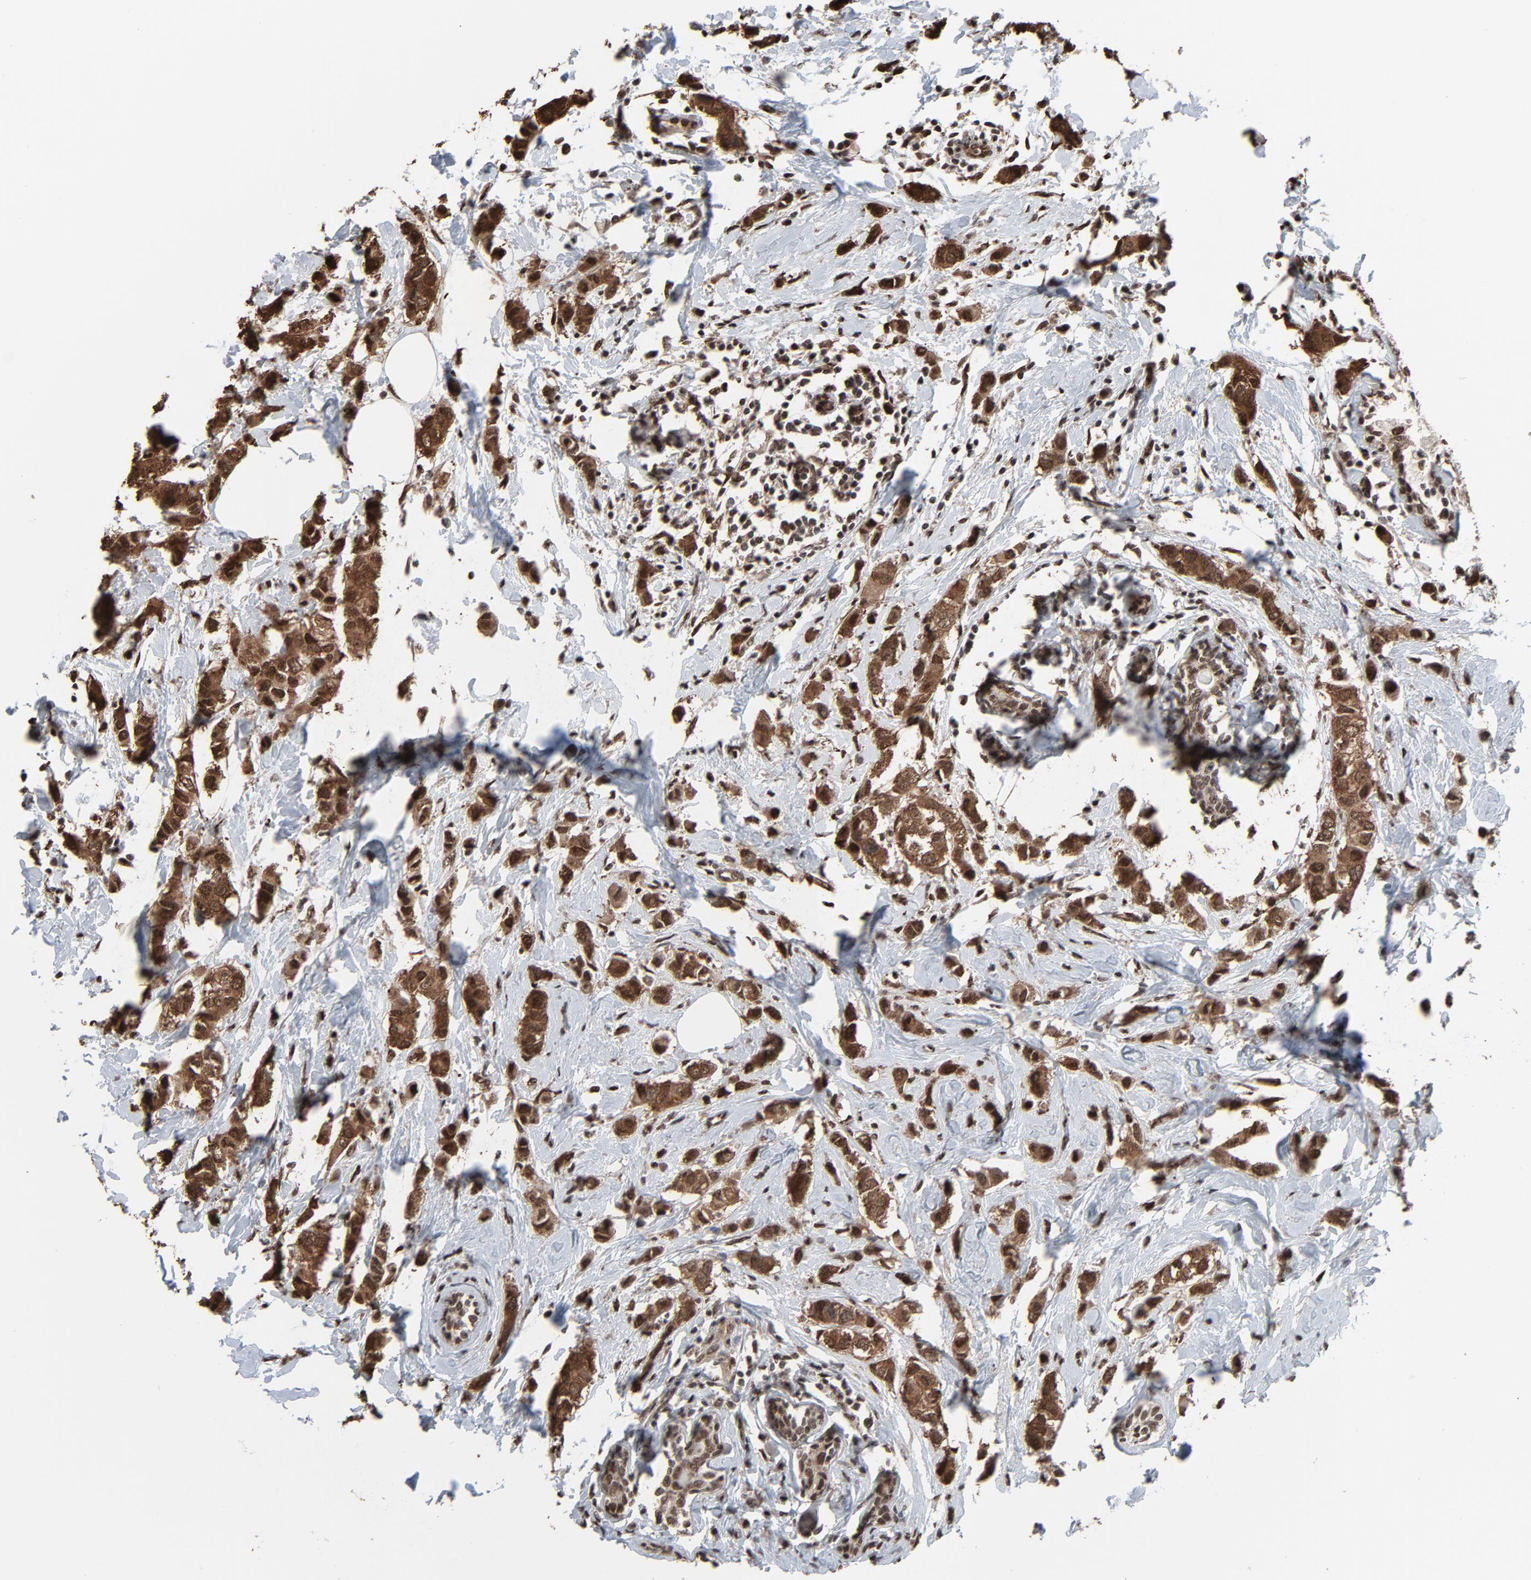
{"staining": {"intensity": "strong", "quantity": ">75%", "location": "cytoplasmic/membranous,nuclear"}, "tissue": "breast cancer", "cell_type": "Tumor cells", "image_type": "cancer", "snomed": [{"axis": "morphology", "description": "Normal tissue, NOS"}, {"axis": "morphology", "description": "Duct carcinoma"}, {"axis": "topography", "description": "Breast"}], "caption": "The immunohistochemical stain shows strong cytoplasmic/membranous and nuclear expression in tumor cells of invasive ductal carcinoma (breast) tissue. The staining was performed using DAB (3,3'-diaminobenzidine), with brown indicating positive protein expression. Nuclei are stained blue with hematoxylin.", "gene": "MEIS2", "patient": {"sex": "female", "age": 50}}